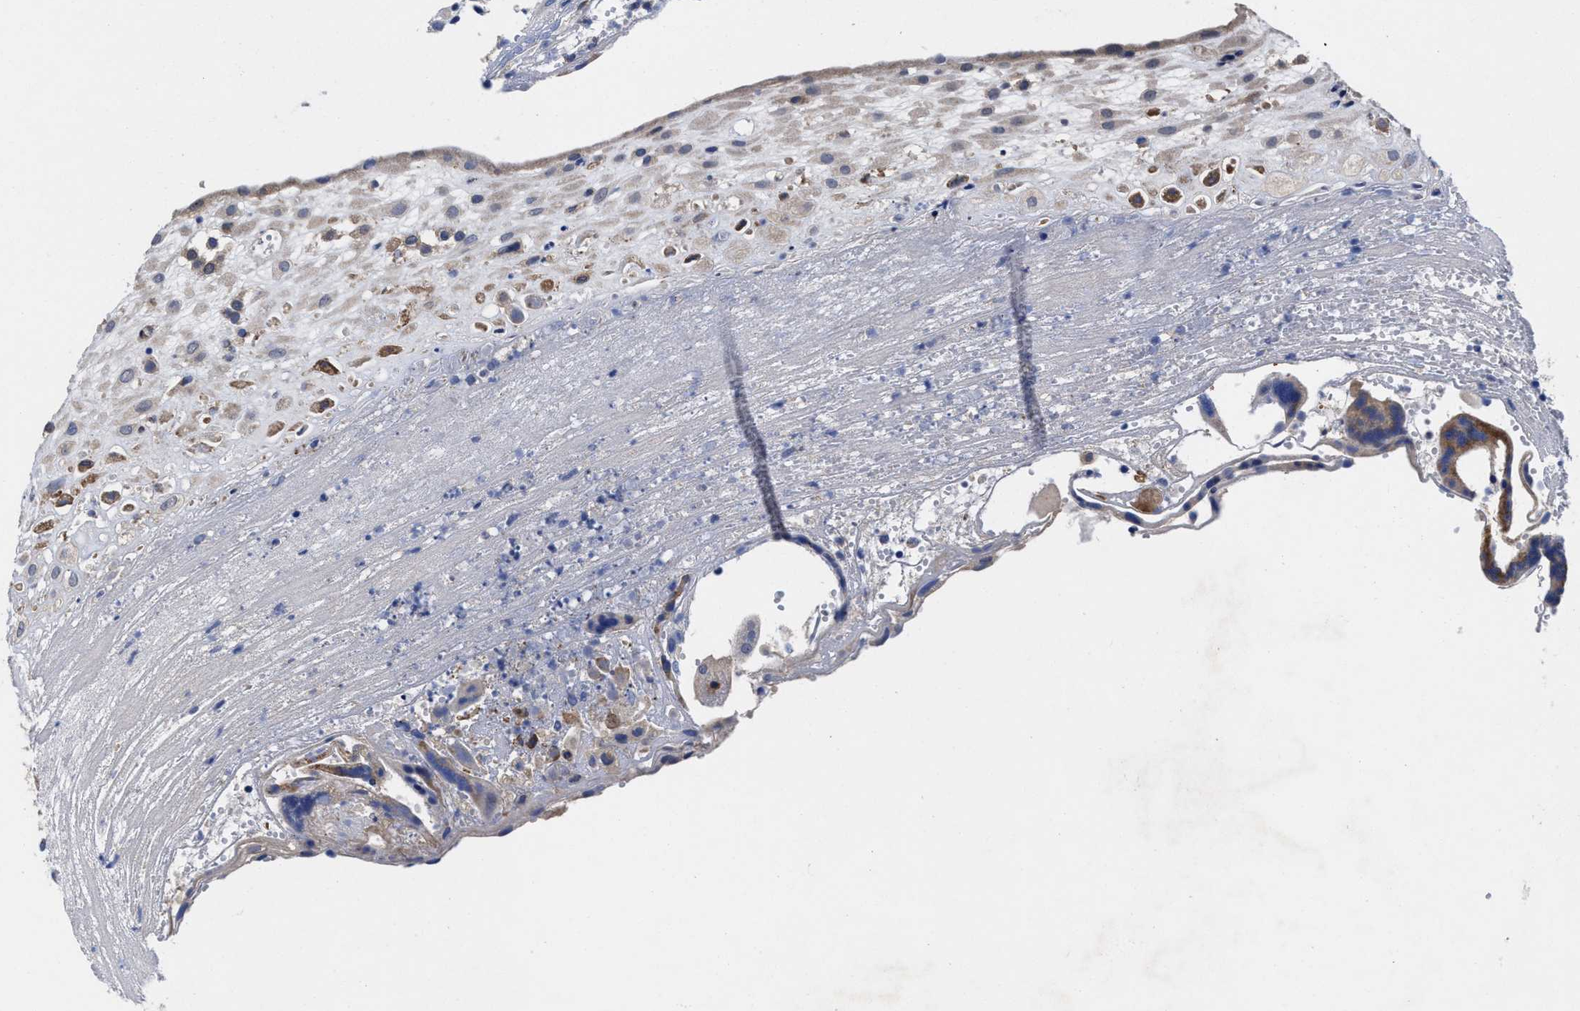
{"staining": {"intensity": "moderate", "quantity": "<25%", "location": "cytoplasmic/membranous"}, "tissue": "placenta", "cell_type": "Decidual cells", "image_type": "normal", "snomed": [{"axis": "morphology", "description": "Normal tissue, NOS"}, {"axis": "topography", "description": "Placenta"}], "caption": "About <25% of decidual cells in unremarkable placenta display moderate cytoplasmic/membranous protein staining as visualized by brown immunohistochemical staining.", "gene": "TXNDC17", "patient": {"sex": "female", "age": 18}}